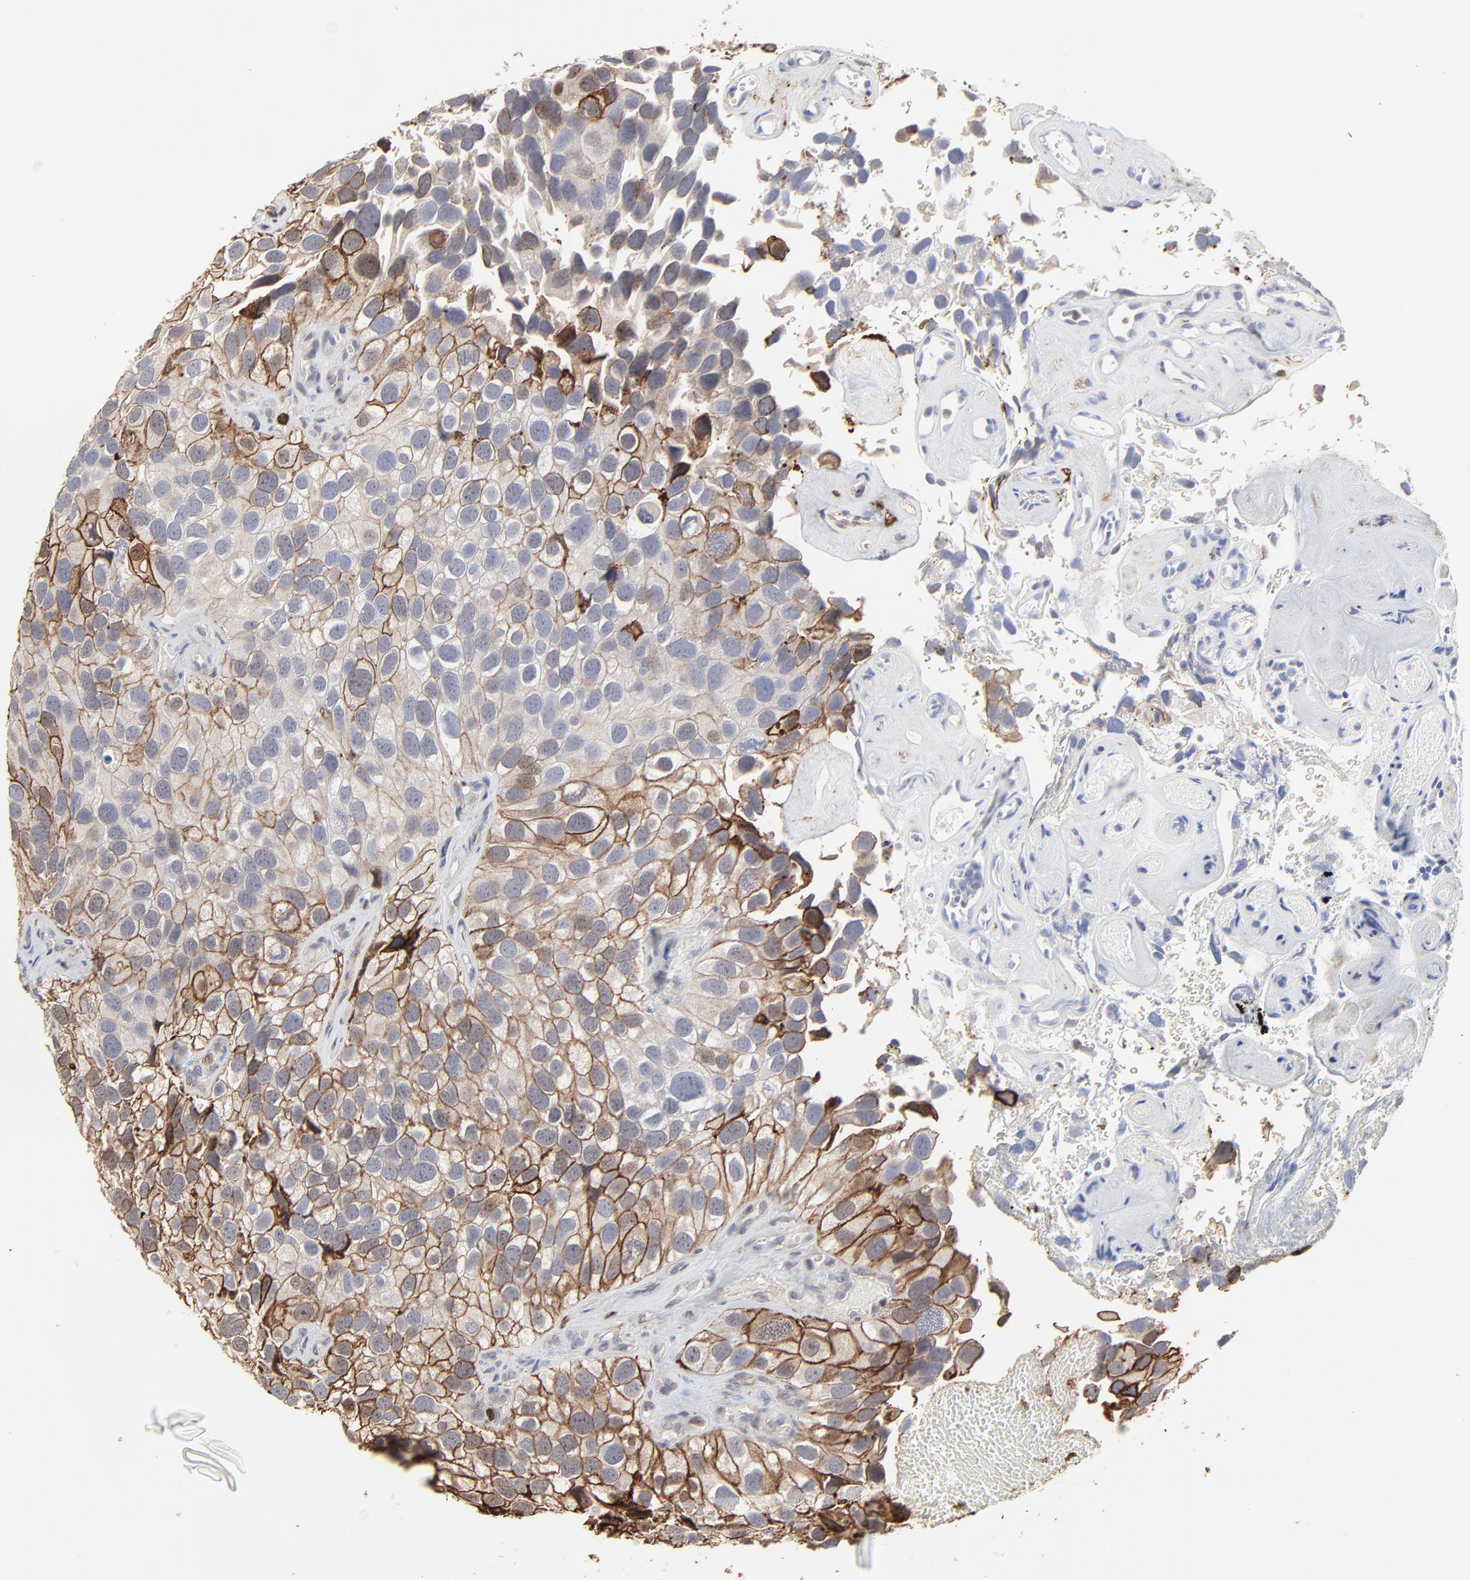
{"staining": {"intensity": "moderate", "quantity": "25%-75%", "location": "cytoplasmic/membranous"}, "tissue": "urothelial cancer", "cell_type": "Tumor cells", "image_type": "cancer", "snomed": [{"axis": "morphology", "description": "Urothelial carcinoma, High grade"}, {"axis": "topography", "description": "Urinary bladder"}], "caption": "Urothelial carcinoma (high-grade) was stained to show a protein in brown. There is medium levels of moderate cytoplasmic/membranous expression in approximately 25%-75% of tumor cells.", "gene": "SLC6A14", "patient": {"sex": "male", "age": 72}}